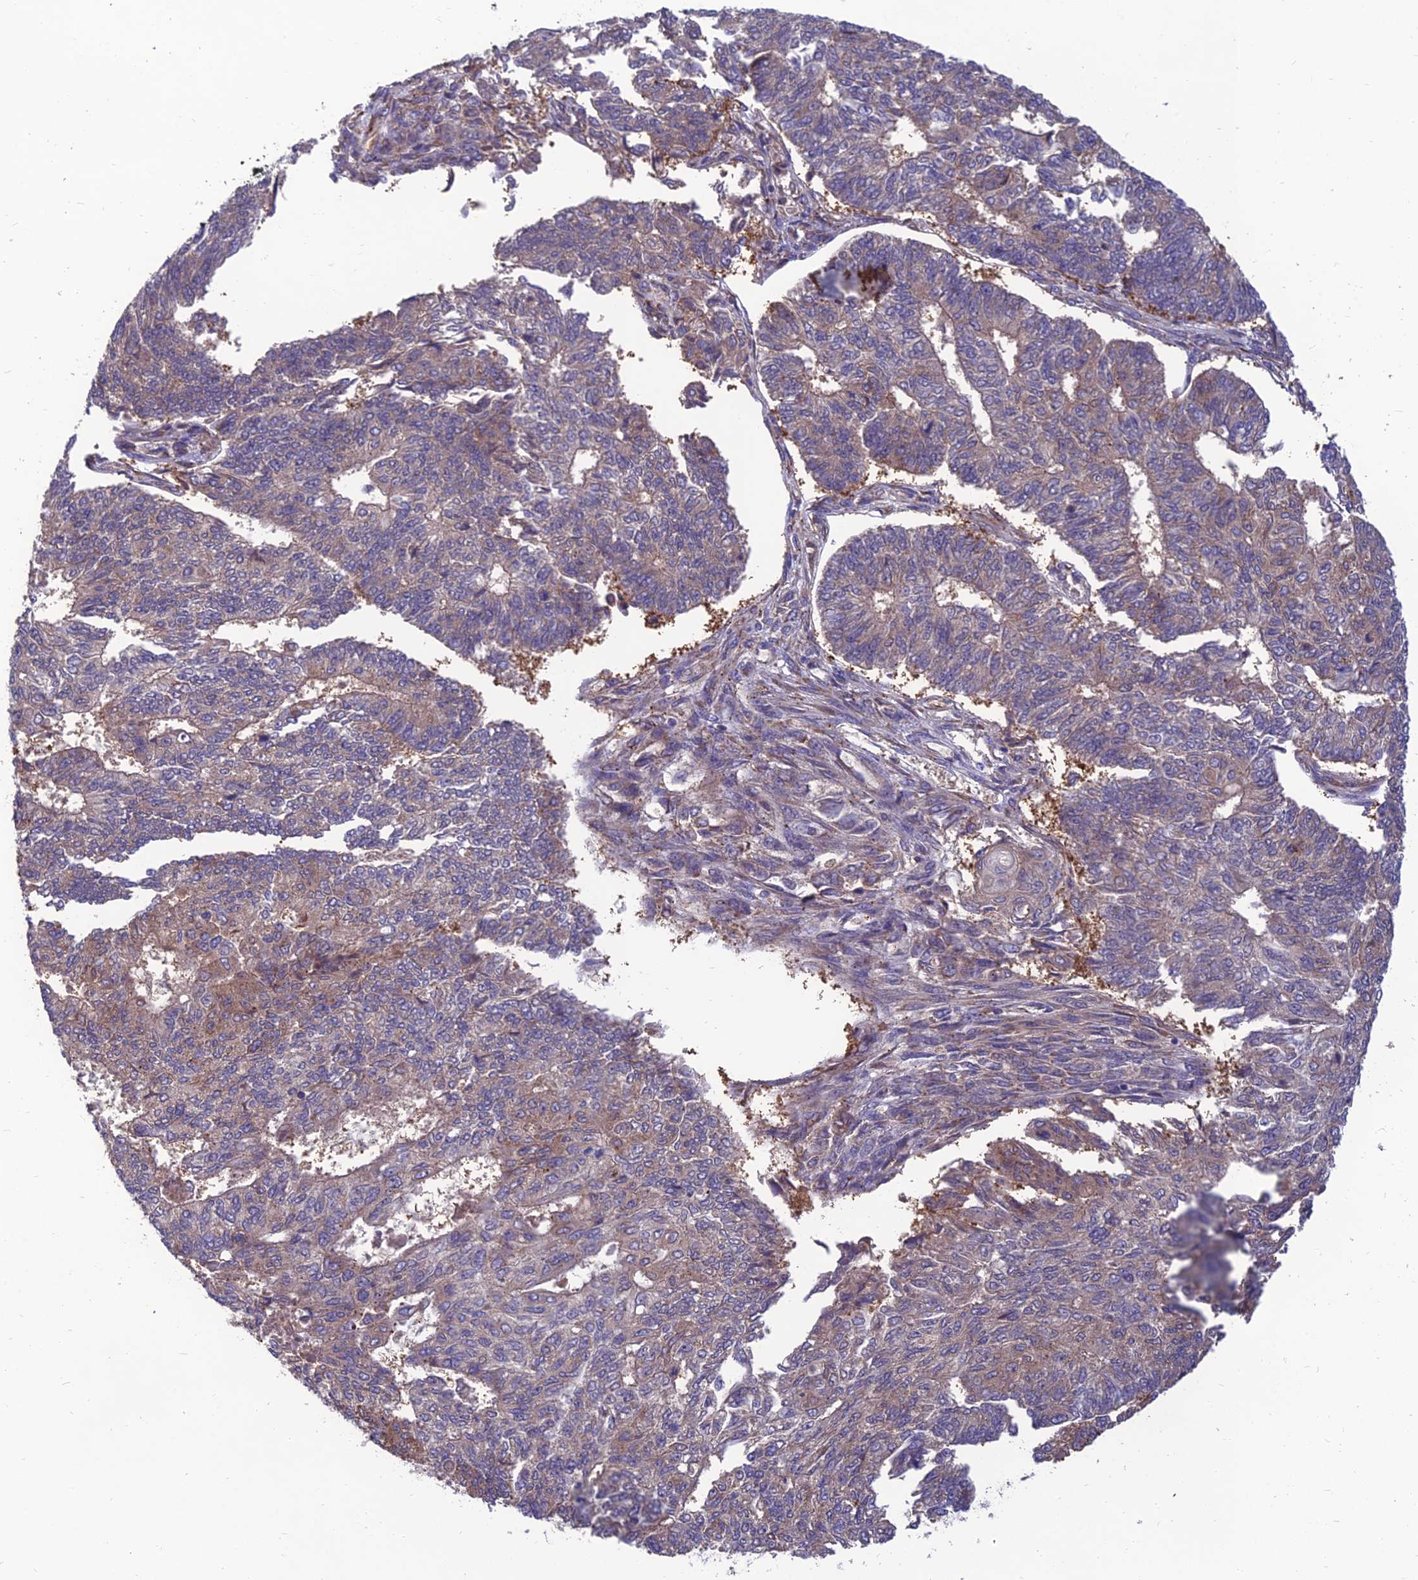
{"staining": {"intensity": "moderate", "quantity": "25%-75%", "location": "cytoplasmic/membranous"}, "tissue": "endometrial cancer", "cell_type": "Tumor cells", "image_type": "cancer", "snomed": [{"axis": "morphology", "description": "Adenocarcinoma, NOS"}, {"axis": "topography", "description": "Endometrium"}], "caption": "Human endometrial cancer (adenocarcinoma) stained for a protein (brown) reveals moderate cytoplasmic/membranous positive positivity in about 25%-75% of tumor cells.", "gene": "UMAD1", "patient": {"sex": "female", "age": 32}}